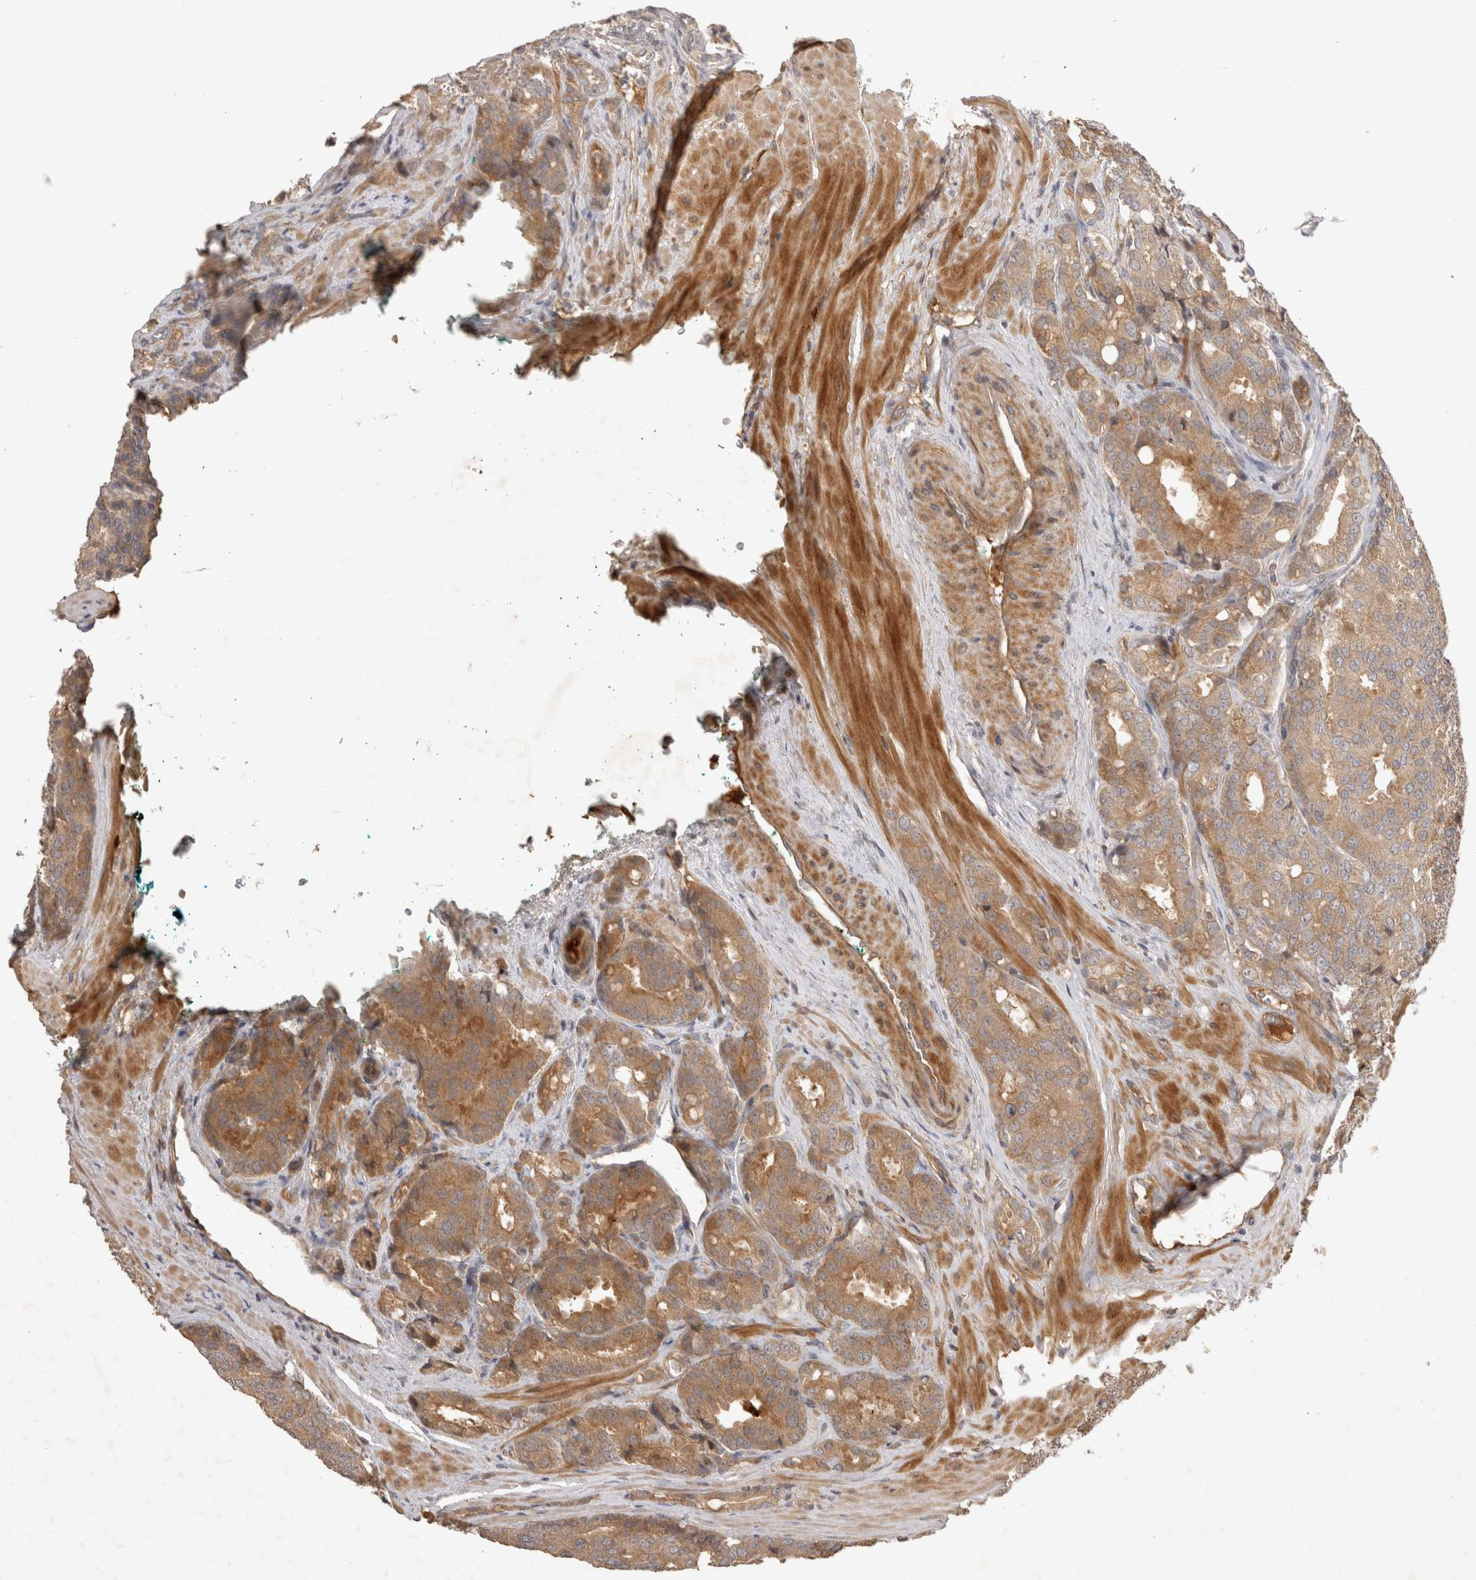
{"staining": {"intensity": "moderate", "quantity": ">75%", "location": "cytoplasmic/membranous"}, "tissue": "prostate cancer", "cell_type": "Tumor cells", "image_type": "cancer", "snomed": [{"axis": "morphology", "description": "Adenocarcinoma, High grade"}, {"axis": "topography", "description": "Prostate"}], "caption": "There is medium levels of moderate cytoplasmic/membranous expression in tumor cells of prostate high-grade adenocarcinoma, as demonstrated by immunohistochemical staining (brown color).", "gene": "PPP1R42", "patient": {"sex": "male", "age": 50}}